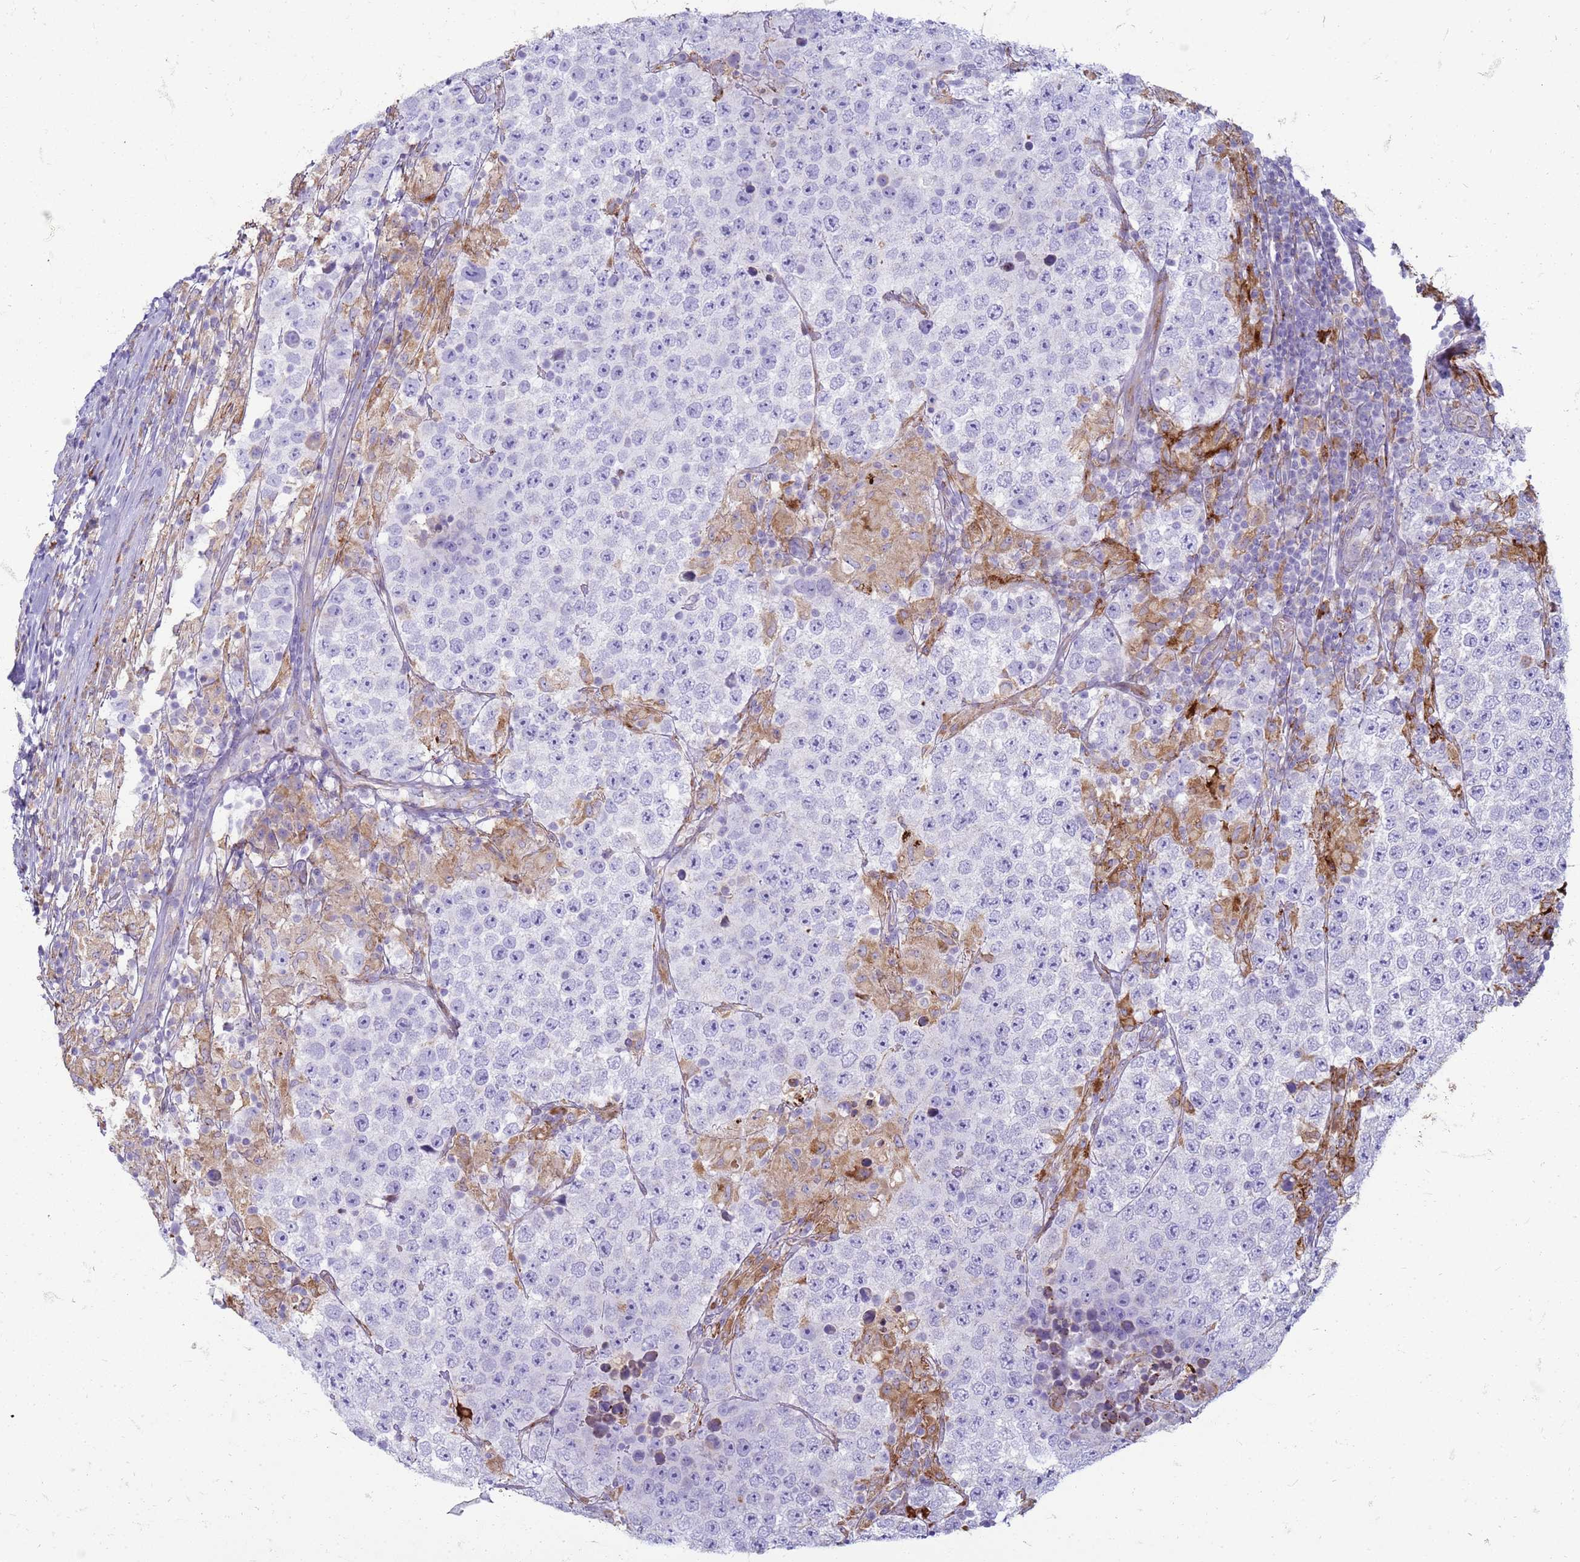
{"staining": {"intensity": "negative", "quantity": "none", "location": "none"}, "tissue": "testis cancer", "cell_type": "Tumor cells", "image_type": "cancer", "snomed": [{"axis": "morphology", "description": "Normal tissue, NOS"}, {"axis": "morphology", "description": "Urothelial carcinoma, High grade"}, {"axis": "morphology", "description": "Seminoma, NOS"}, {"axis": "morphology", "description": "Carcinoma, Embryonal, NOS"}, {"axis": "topography", "description": "Urinary bladder"}, {"axis": "topography", "description": "Testis"}], "caption": "Immunohistochemical staining of human testis cancer (embryonal carcinoma) exhibits no significant expression in tumor cells.", "gene": "PDK3", "patient": {"sex": "male", "age": 41}}